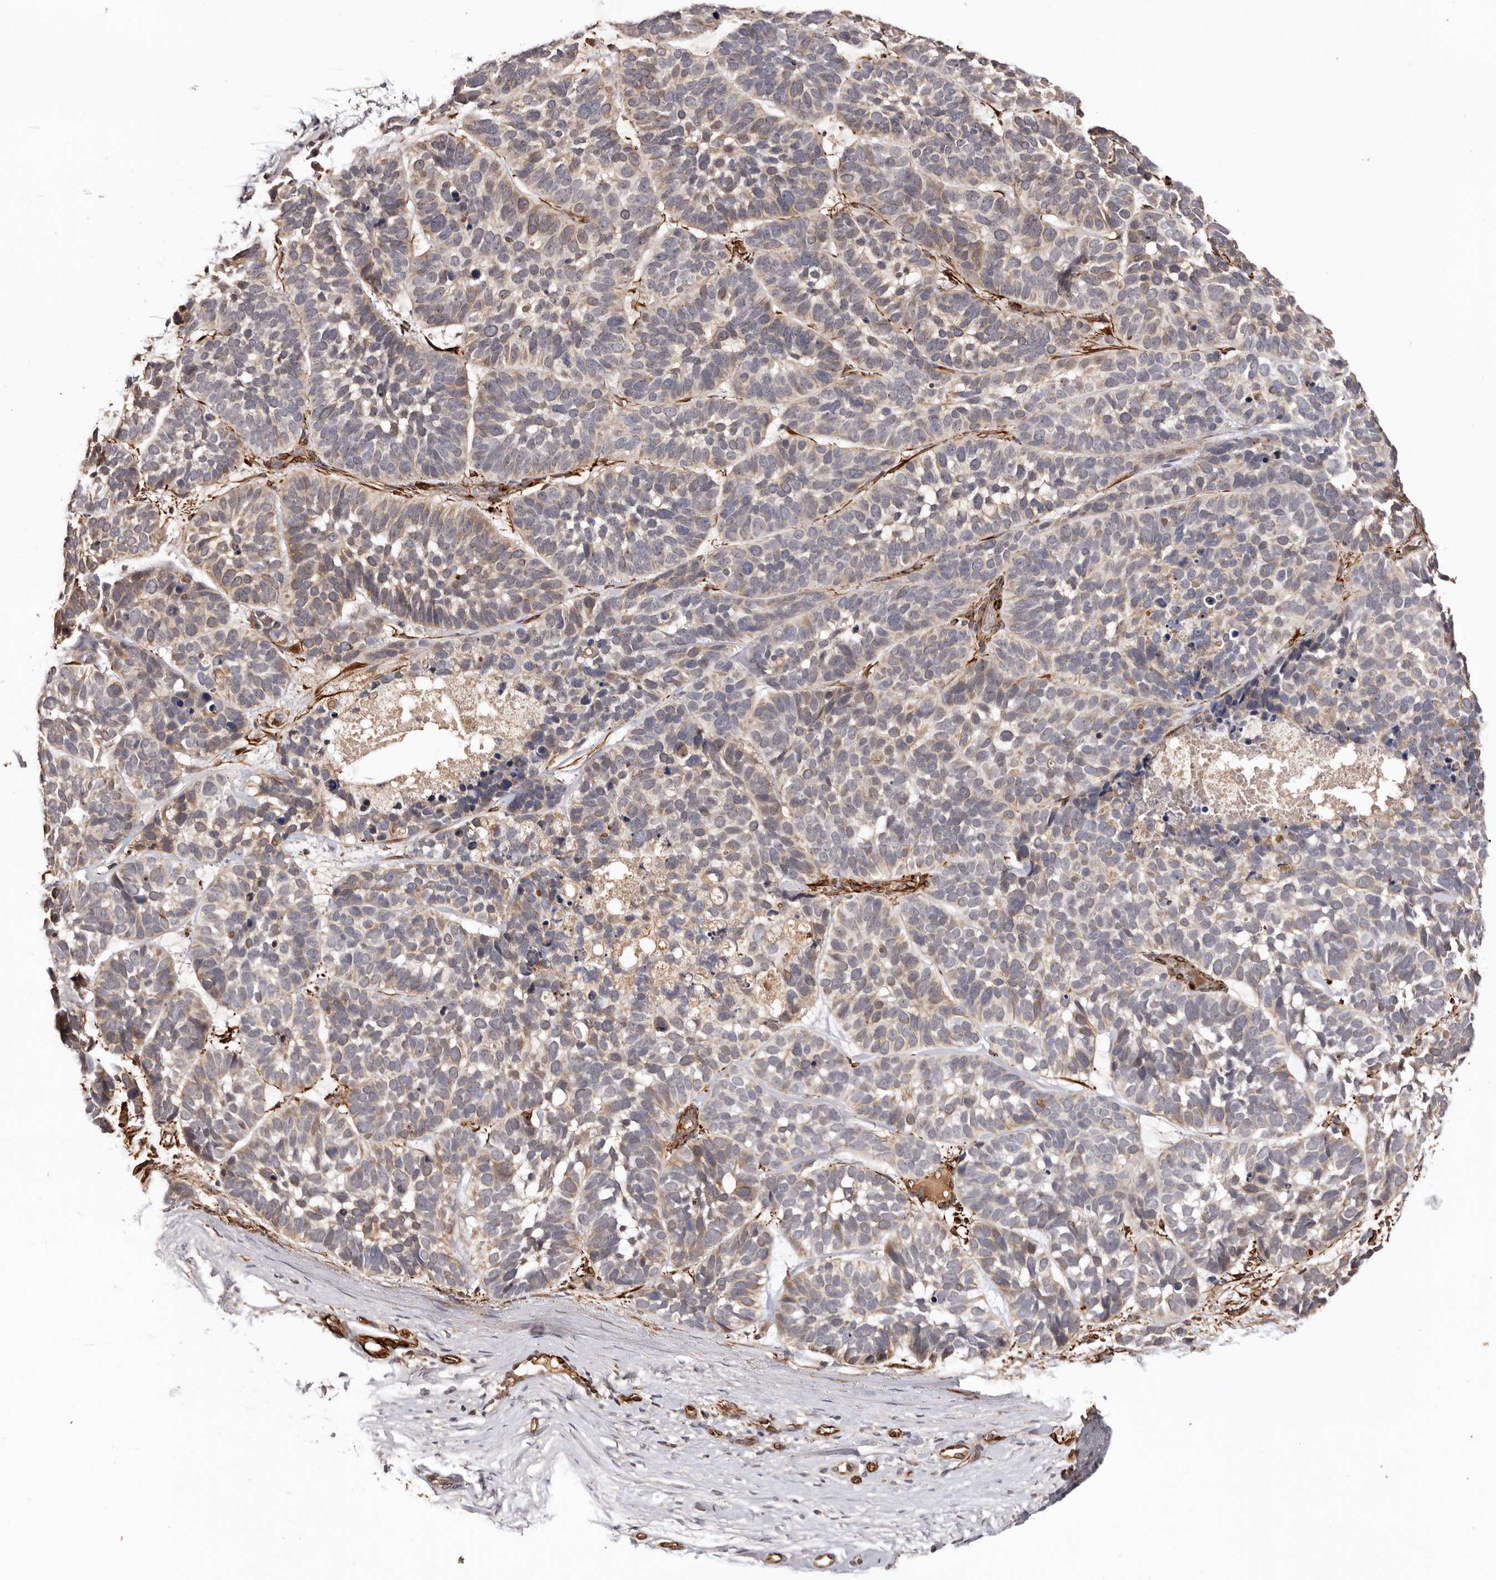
{"staining": {"intensity": "weak", "quantity": "25%-75%", "location": "cytoplasmic/membranous"}, "tissue": "skin cancer", "cell_type": "Tumor cells", "image_type": "cancer", "snomed": [{"axis": "morphology", "description": "Basal cell carcinoma"}, {"axis": "topography", "description": "Skin"}], "caption": "Skin cancer was stained to show a protein in brown. There is low levels of weak cytoplasmic/membranous staining in approximately 25%-75% of tumor cells.", "gene": "ZNF557", "patient": {"sex": "male", "age": 62}}